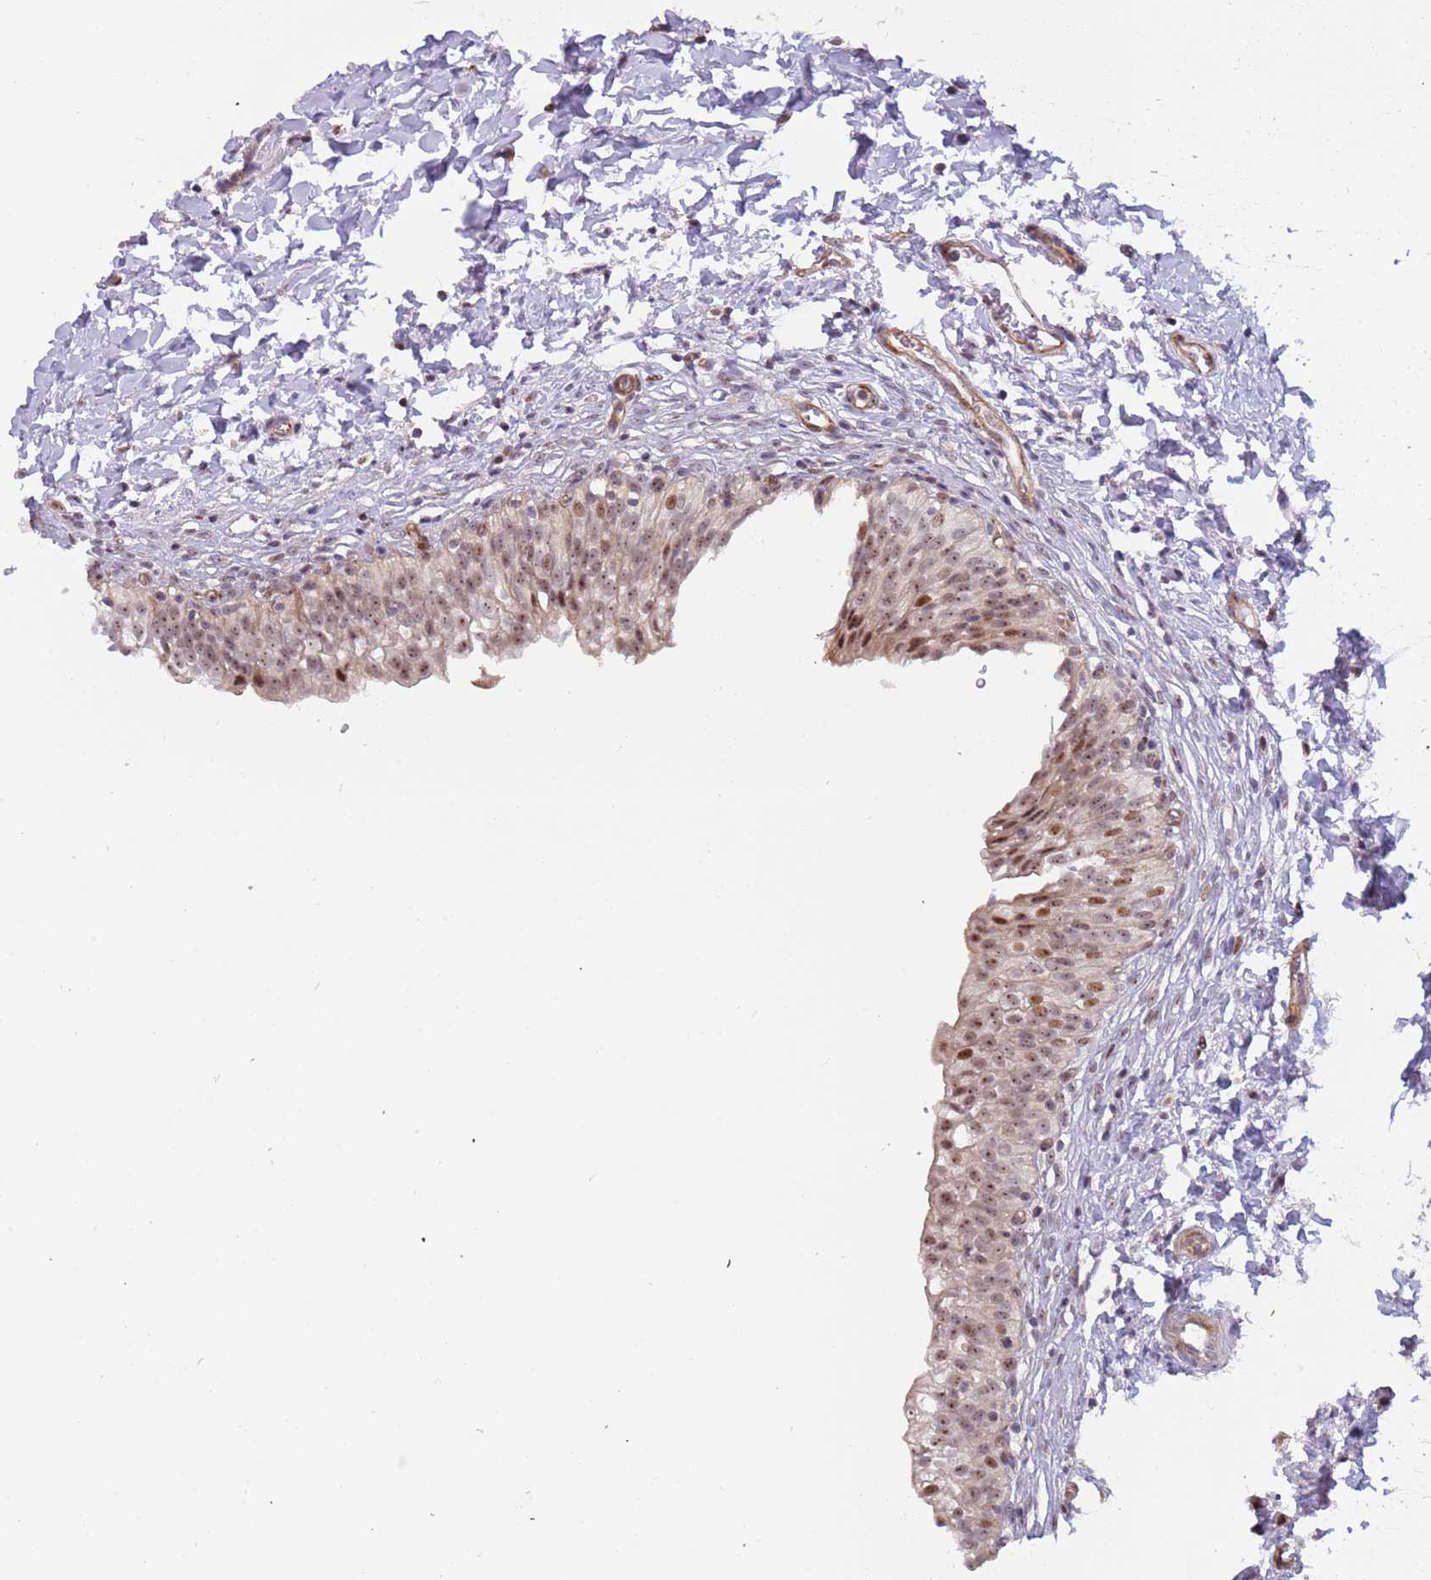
{"staining": {"intensity": "moderate", "quantity": ">75%", "location": "nuclear"}, "tissue": "urinary bladder", "cell_type": "Urothelial cells", "image_type": "normal", "snomed": [{"axis": "morphology", "description": "Normal tissue, NOS"}, {"axis": "topography", "description": "Urinary bladder"}], "caption": "DAB (3,3'-diaminobenzidine) immunohistochemical staining of benign urinary bladder exhibits moderate nuclear protein staining in approximately >75% of urothelial cells.", "gene": "LRMDA", "patient": {"sex": "male", "age": 55}}